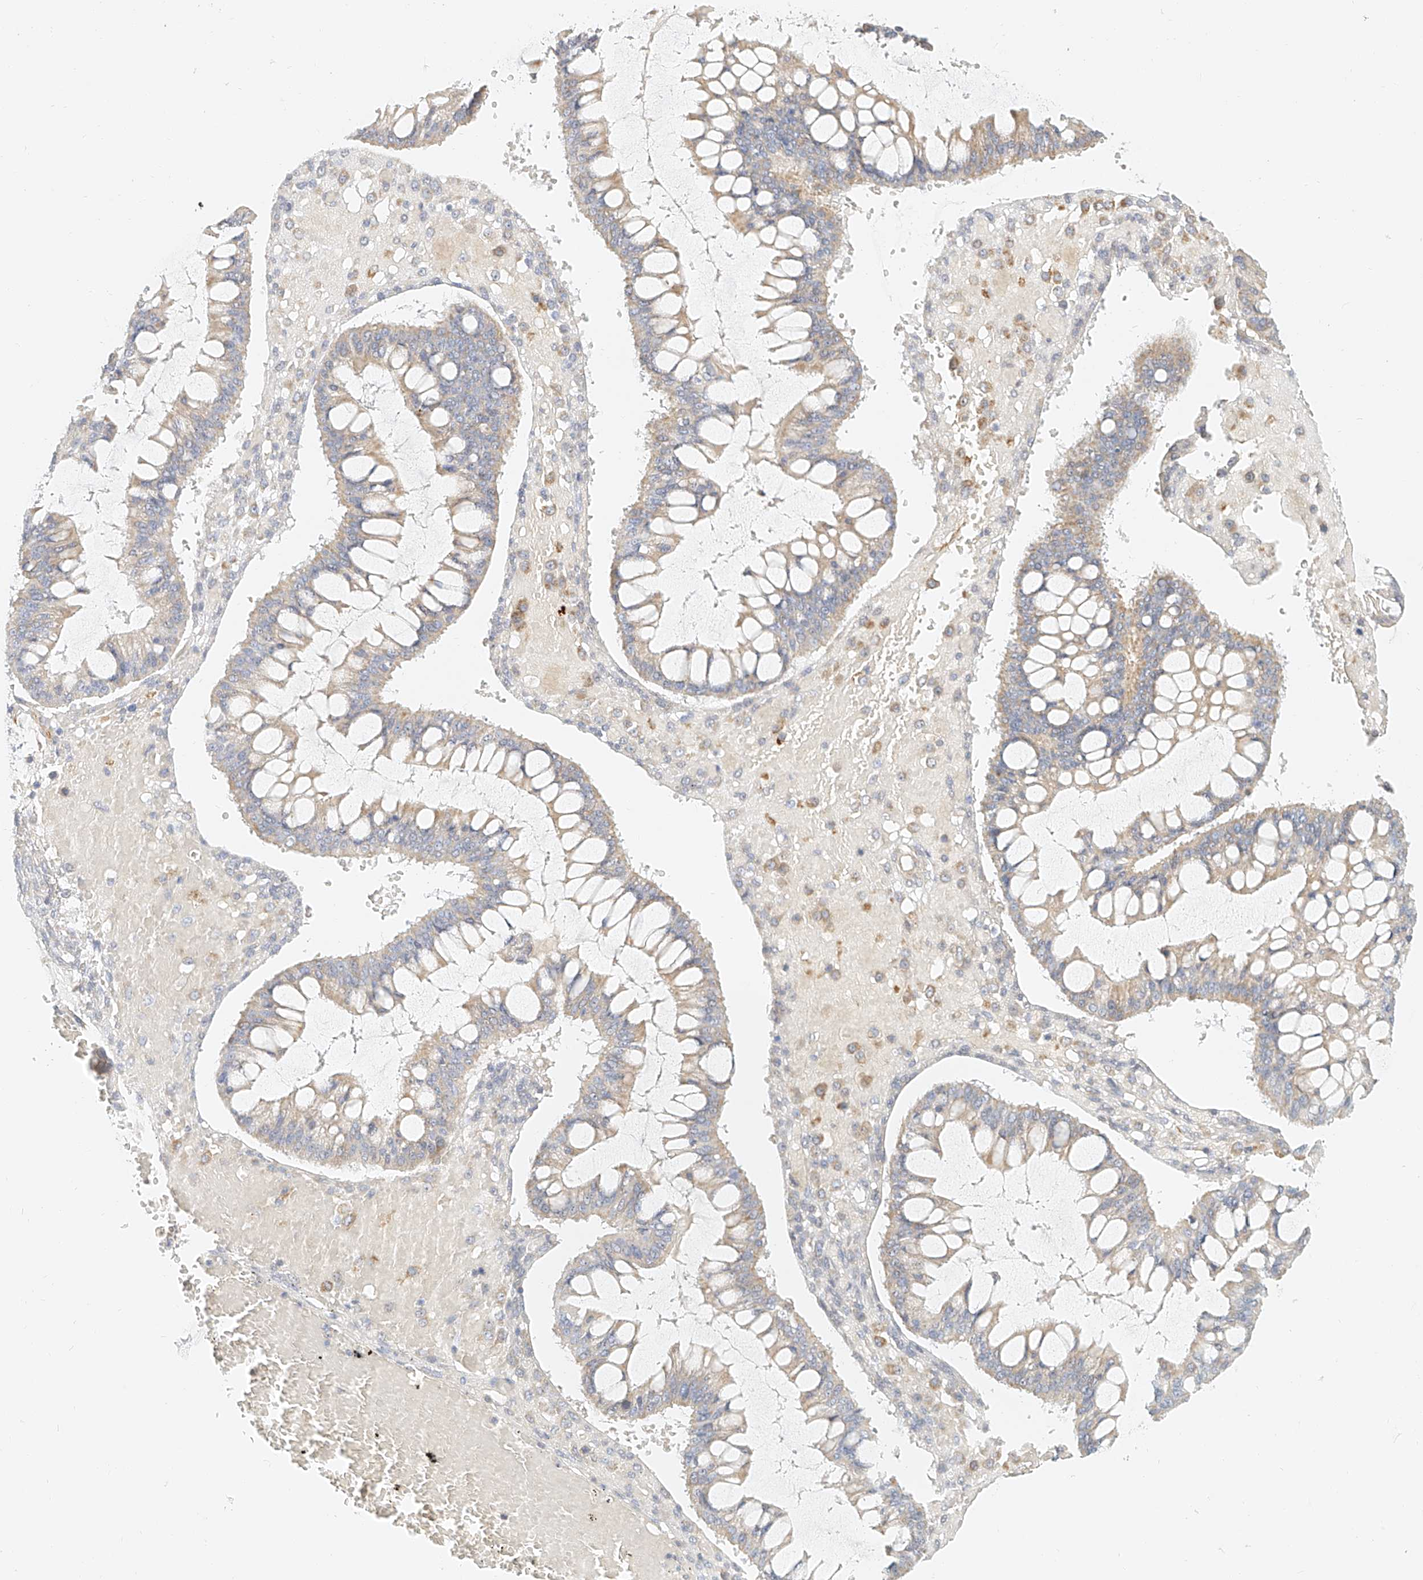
{"staining": {"intensity": "weak", "quantity": "25%-75%", "location": "cytoplasmic/membranous"}, "tissue": "ovarian cancer", "cell_type": "Tumor cells", "image_type": "cancer", "snomed": [{"axis": "morphology", "description": "Cystadenocarcinoma, mucinous, NOS"}, {"axis": "topography", "description": "Ovary"}], "caption": "Immunohistochemical staining of human ovarian cancer (mucinous cystadenocarcinoma) displays low levels of weak cytoplasmic/membranous protein positivity in about 25%-75% of tumor cells.", "gene": "CXorf58", "patient": {"sex": "female", "age": 73}}